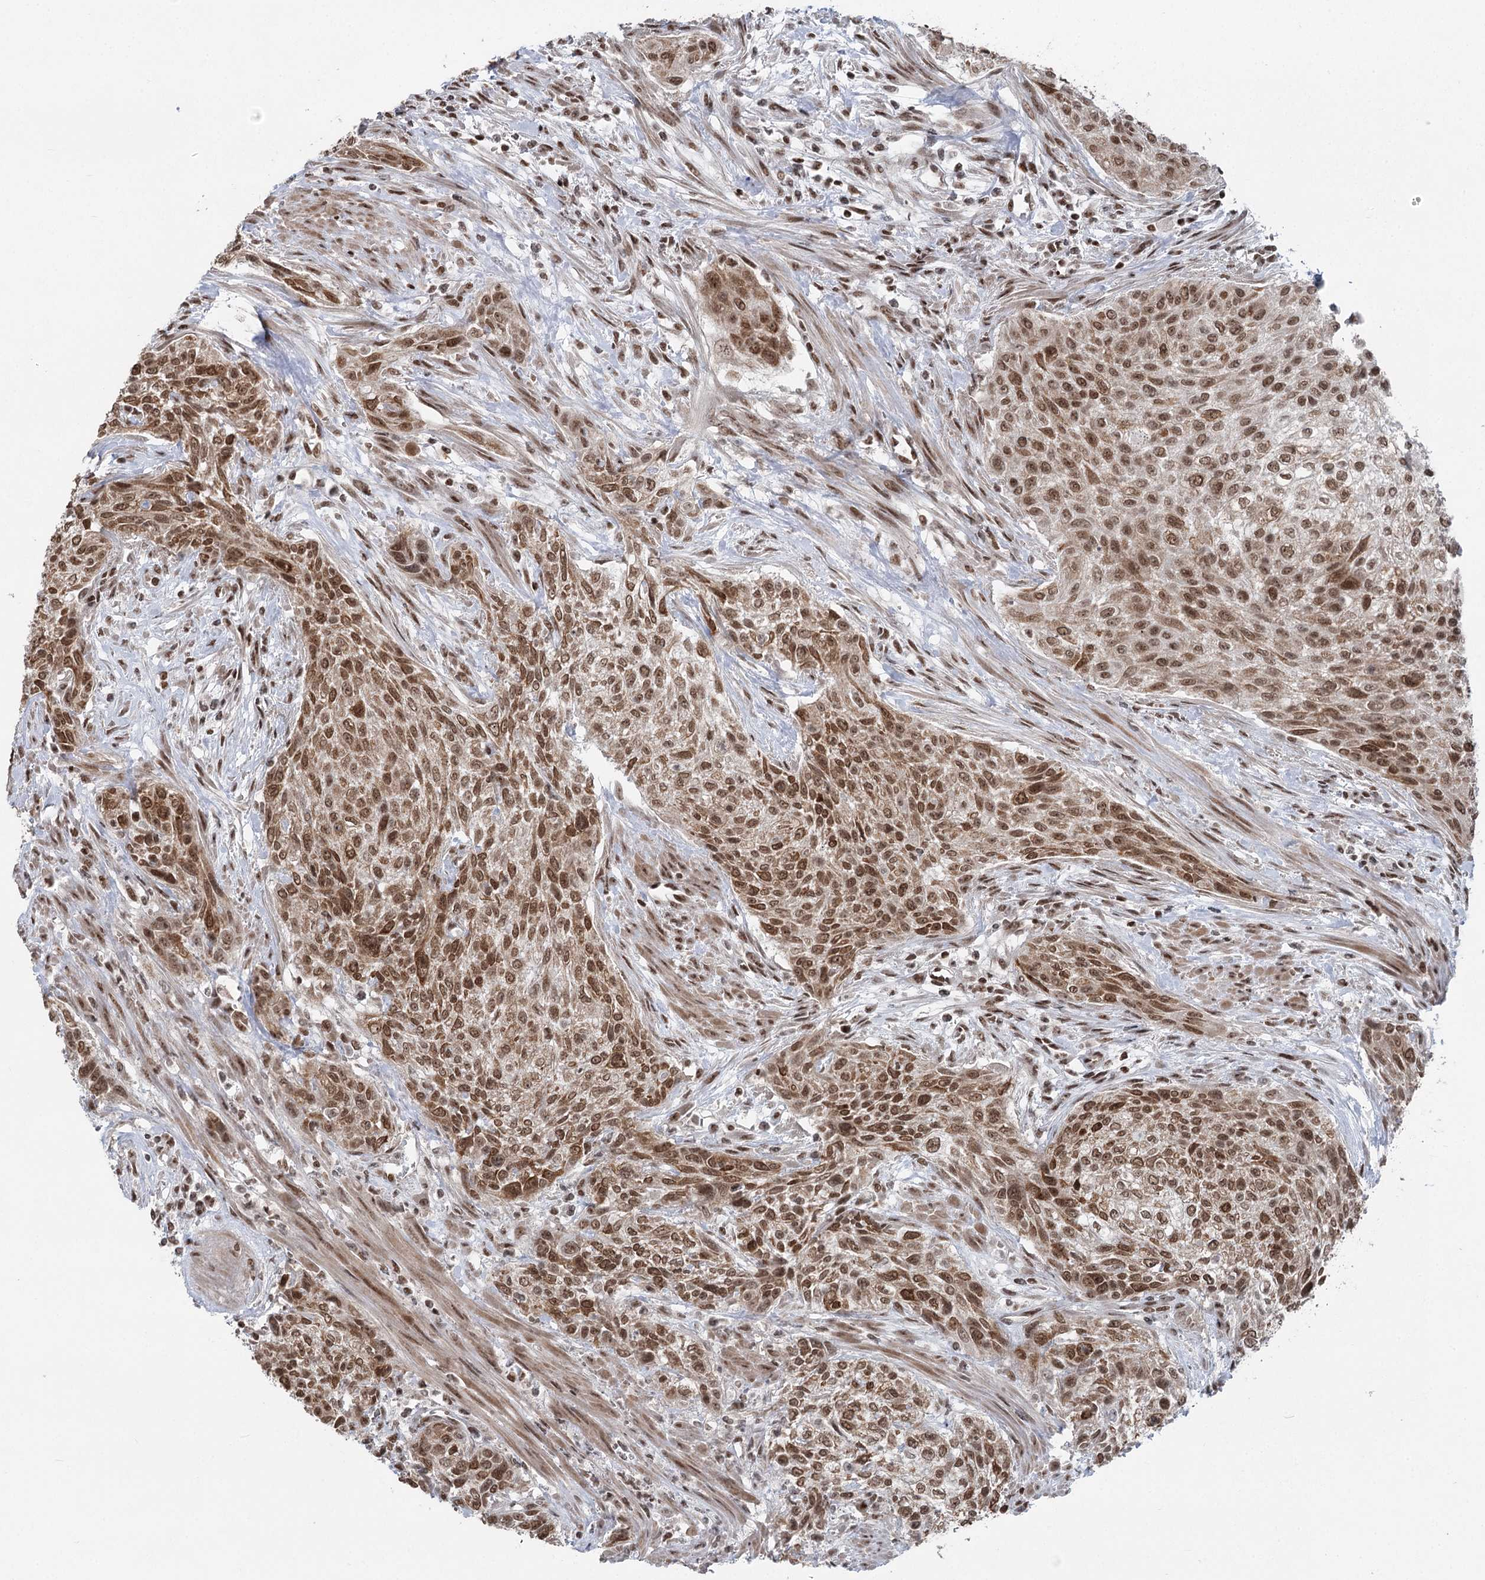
{"staining": {"intensity": "moderate", "quantity": ">75%", "location": "nuclear"}, "tissue": "urothelial cancer", "cell_type": "Tumor cells", "image_type": "cancer", "snomed": [{"axis": "morphology", "description": "Normal tissue, NOS"}, {"axis": "morphology", "description": "Urothelial carcinoma, NOS"}, {"axis": "topography", "description": "Urinary bladder"}, {"axis": "topography", "description": "Peripheral nerve tissue"}], "caption": "Moderate nuclear expression is present in about >75% of tumor cells in urothelial cancer. (DAB IHC, brown staining for protein, blue staining for nuclei).", "gene": "CGGBP1", "patient": {"sex": "male", "age": 35}}